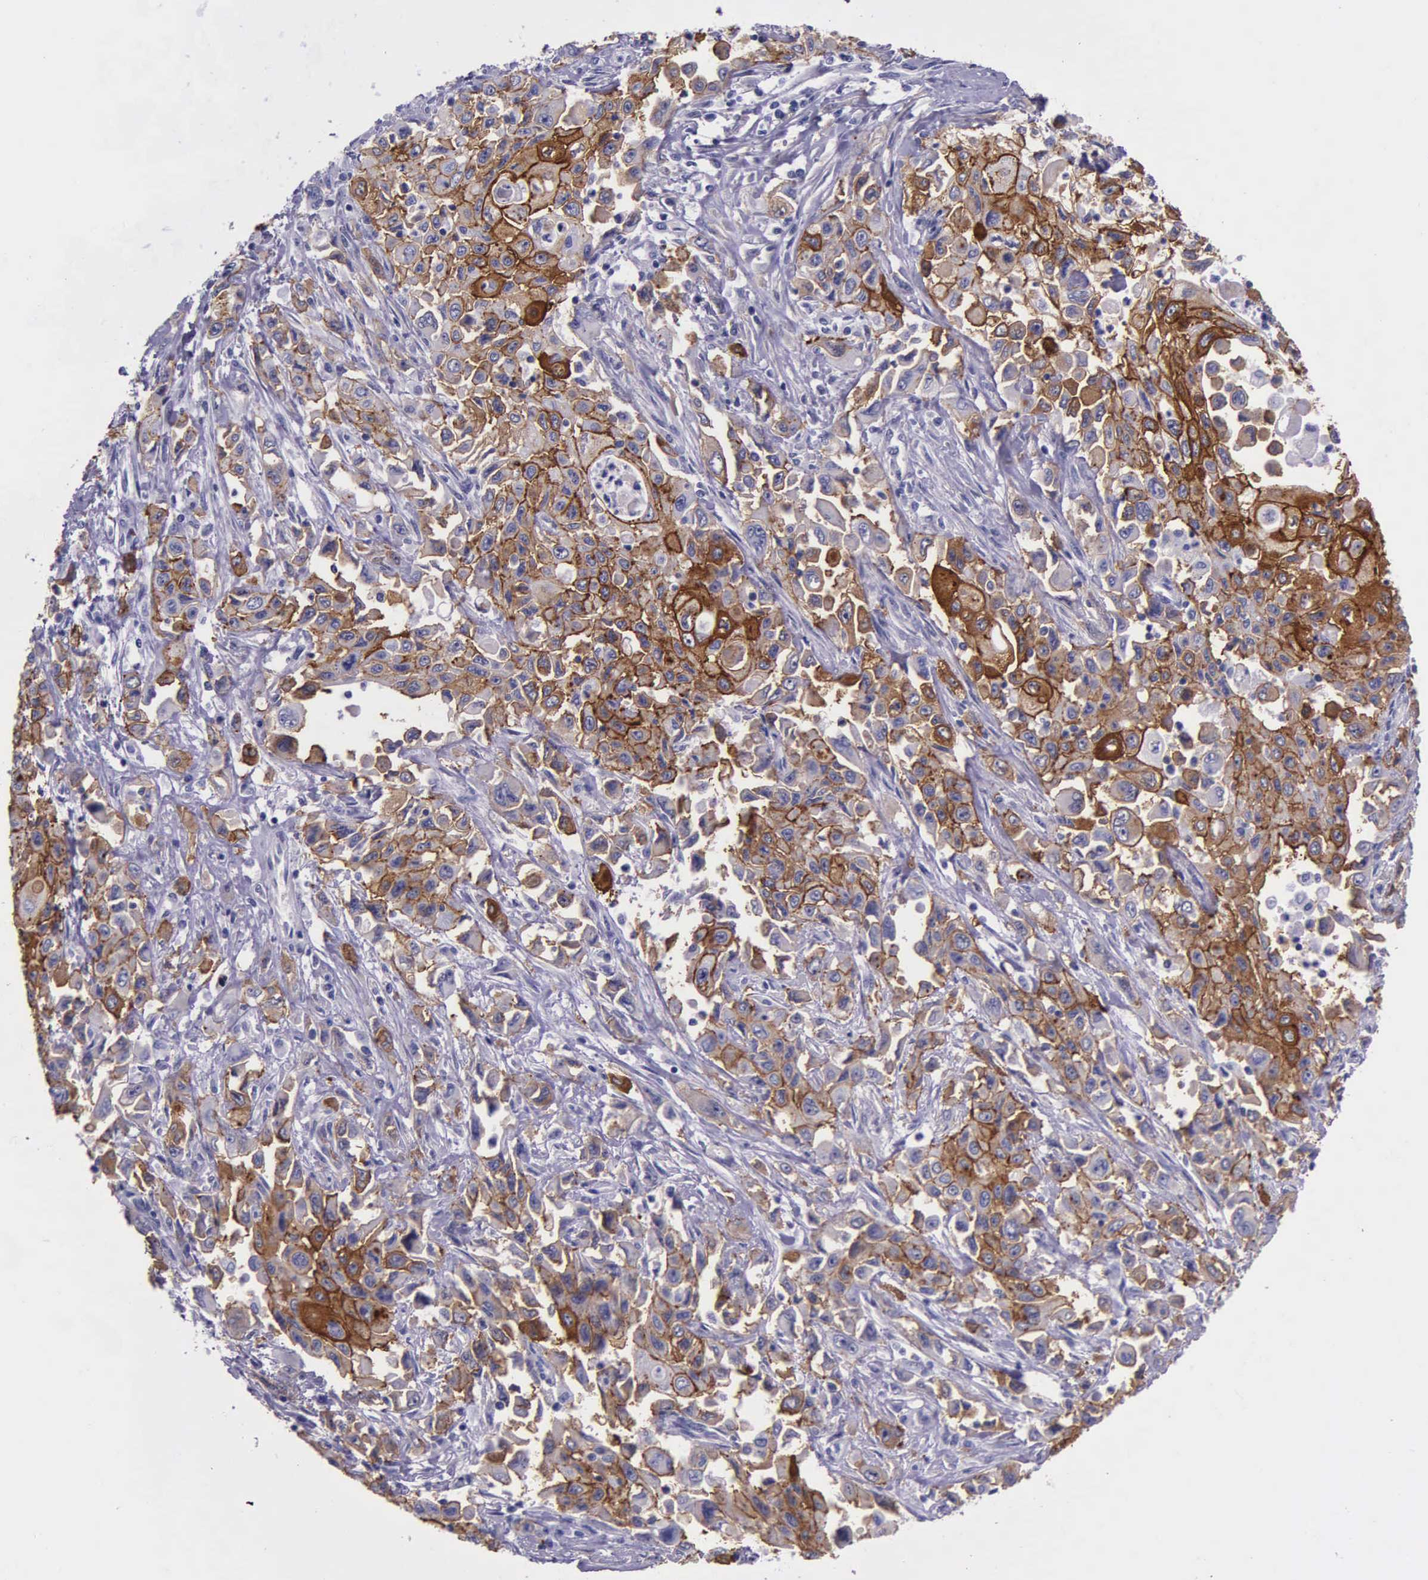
{"staining": {"intensity": "strong", "quantity": ">75%", "location": "cytoplasmic/membranous"}, "tissue": "pancreatic cancer", "cell_type": "Tumor cells", "image_type": "cancer", "snomed": [{"axis": "morphology", "description": "Adenocarcinoma, NOS"}, {"axis": "topography", "description": "Pancreas"}], "caption": "This photomicrograph reveals pancreatic cancer (adenocarcinoma) stained with IHC to label a protein in brown. The cytoplasmic/membranous of tumor cells show strong positivity for the protein. Nuclei are counter-stained blue.", "gene": "AHNAK2", "patient": {"sex": "male", "age": 70}}